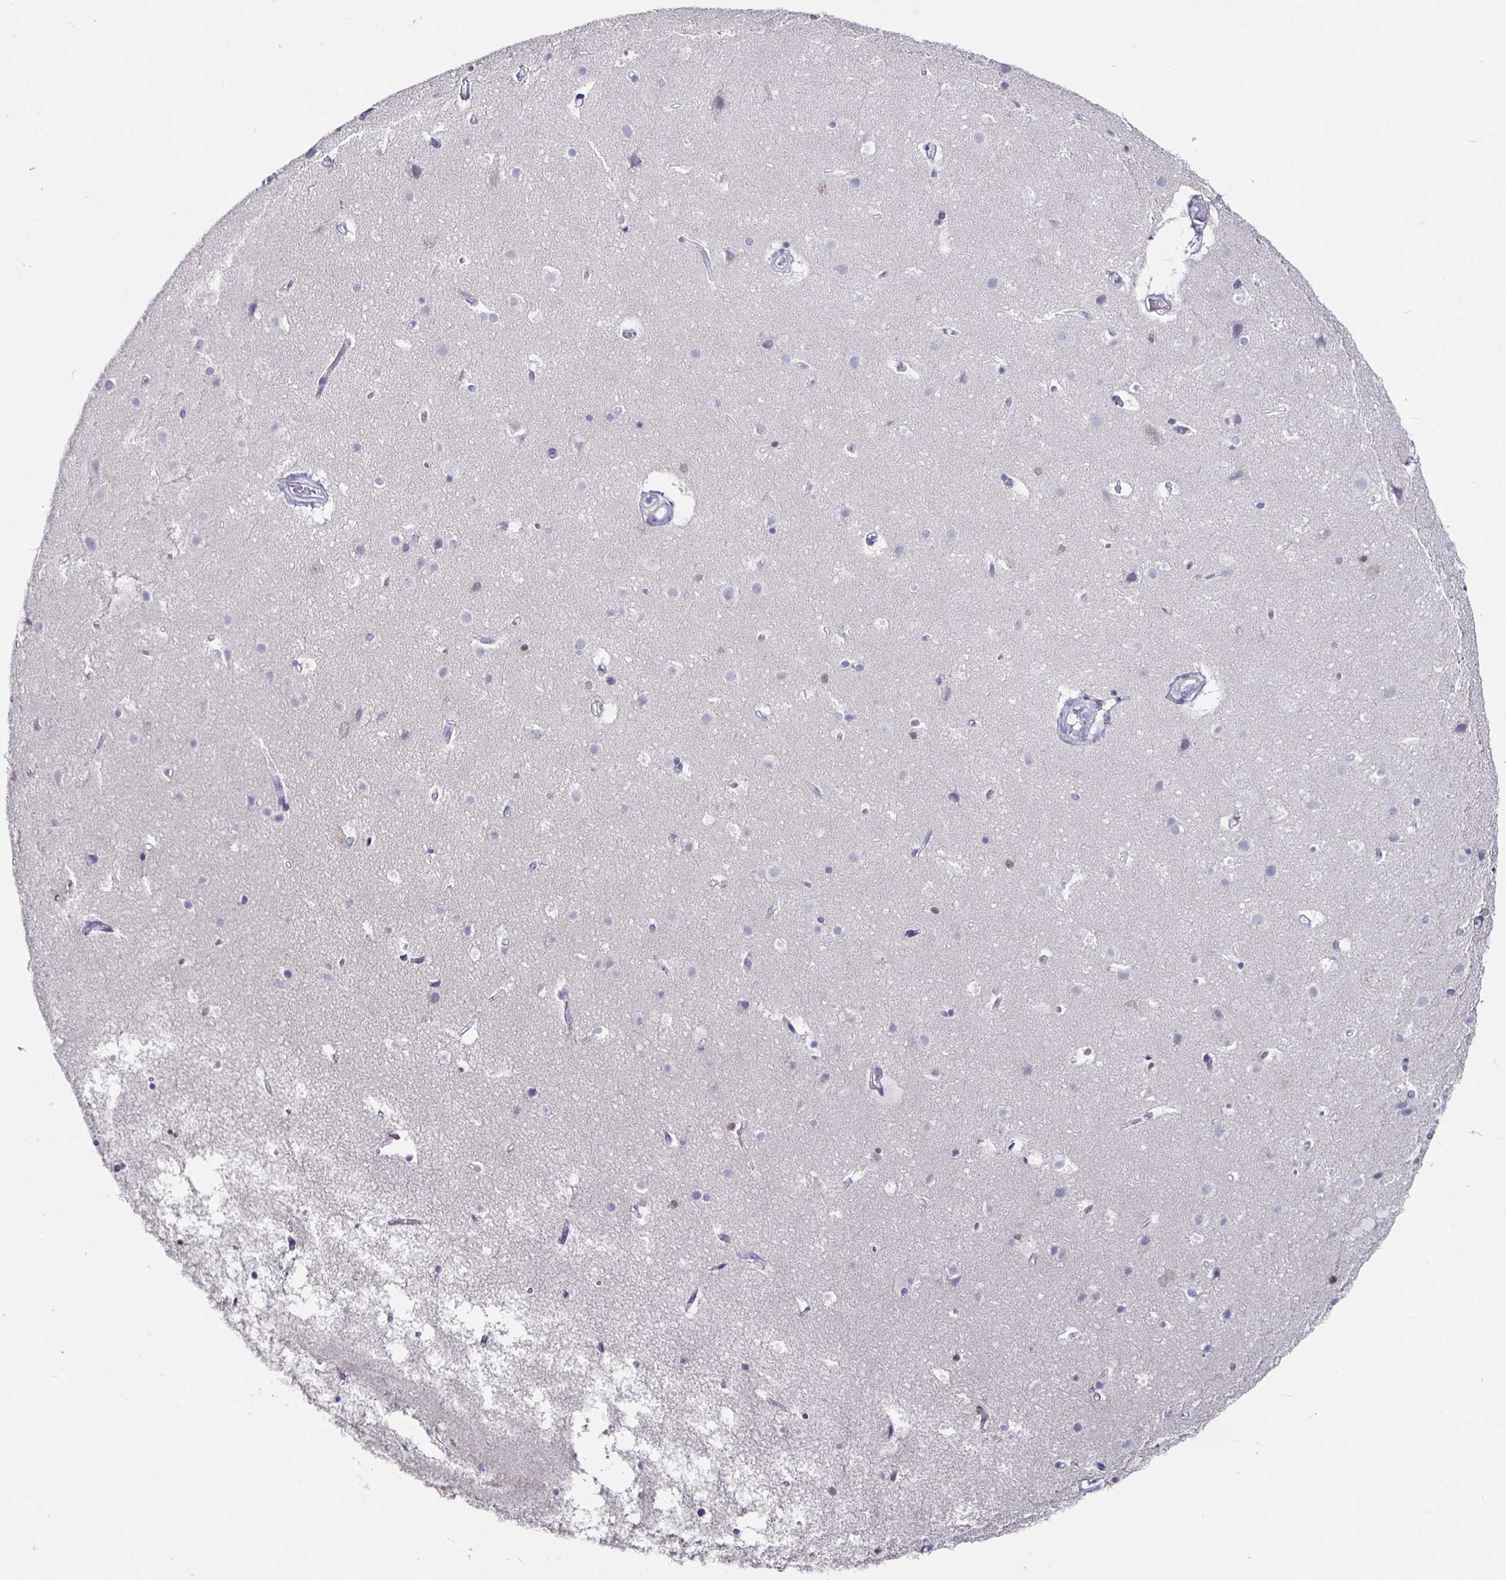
{"staining": {"intensity": "negative", "quantity": "none", "location": "none"}, "tissue": "cerebral cortex", "cell_type": "Endothelial cells", "image_type": "normal", "snomed": [{"axis": "morphology", "description": "Normal tissue, NOS"}, {"axis": "topography", "description": "Cerebral cortex"}], "caption": "Immunohistochemistry image of unremarkable human cerebral cortex stained for a protein (brown), which reveals no staining in endothelial cells. (DAB IHC with hematoxylin counter stain).", "gene": "RUNX2", "patient": {"sex": "female", "age": 52}}